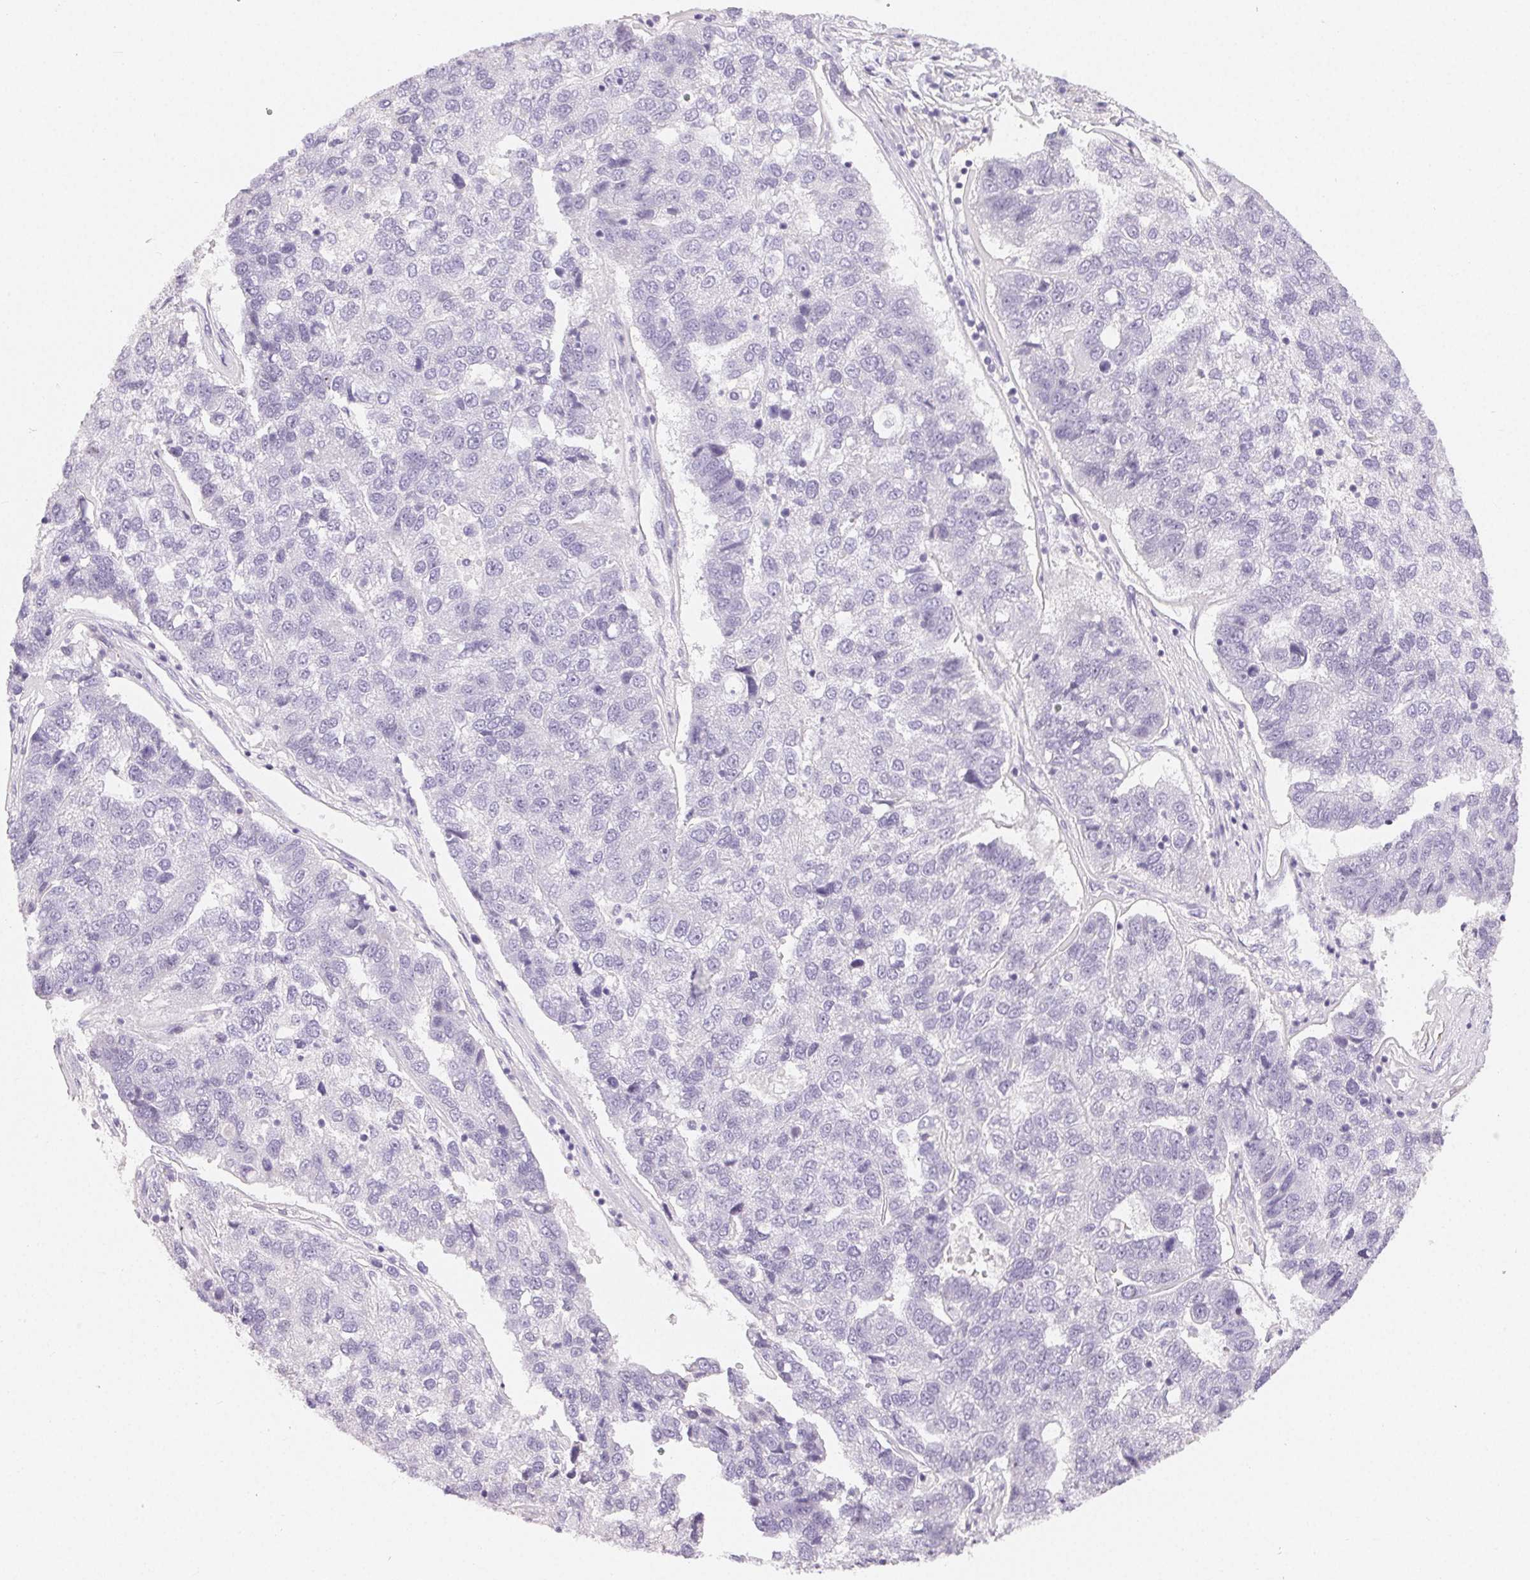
{"staining": {"intensity": "negative", "quantity": "none", "location": "none"}, "tissue": "pancreatic cancer", "cell_type": "Tumor cells", "image_type": "cancer", "snomed": [{"axis": "morphology", "description": "Adenocarcinoma, NOS"}, {"axis": "topography", "description": "Pancreas"}], "caption": "Tumor cells show no significant expression in pancreatic cancer (adenocarcinoma). Nuclei are stained in blue.", "gene": "MIOX", "patient": {"sex": "female", "age": 61}}